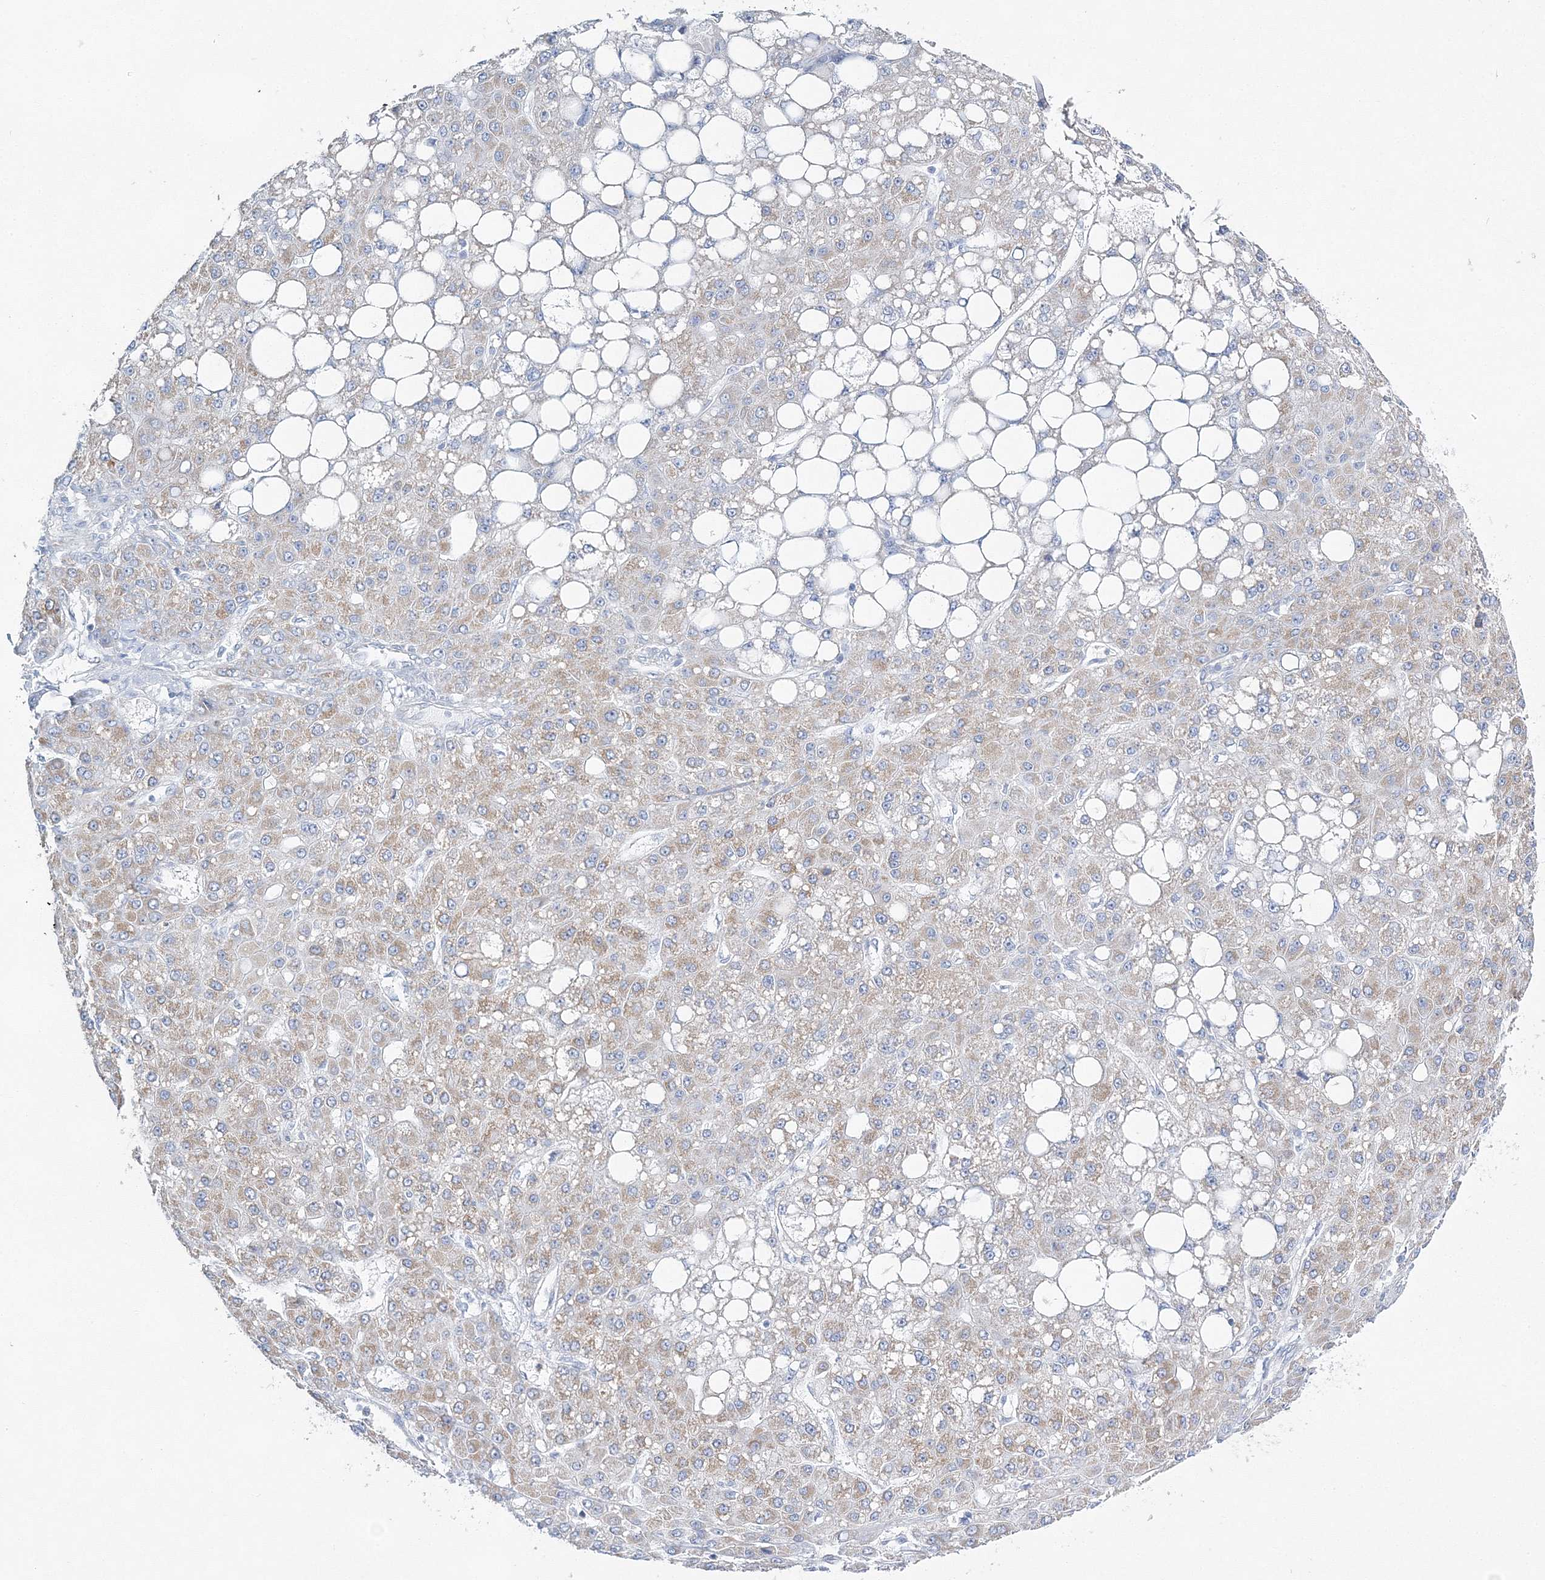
{"staining": {"intensity": "weak", "quantity": "25%-75%", "location": "cytoplasmic/membranous"}, "tissue": "liver cancer", "cell_type": "Tumor cells", "image_type": "cancer", "snomed": [{"axis": "morphology", "description": "Carcinoma, Hepatocellular, NOS"}, {"axis": "topography", "description": "Liver"}], "caption": "Liver hepatocellular carcinoma tissue reveals weak cytoplasmic/membranous expression in about 25%-75% of tumor cells, visualized by immunohistochemistry. Using DAB (3,3'-diaminobenzidine) (brown) and hematoxylin (blue) stains, captured at high magnification using brightfield microscopy.", "gene": "HIBCH", "patient": {"sex": "male", "age": 67}}